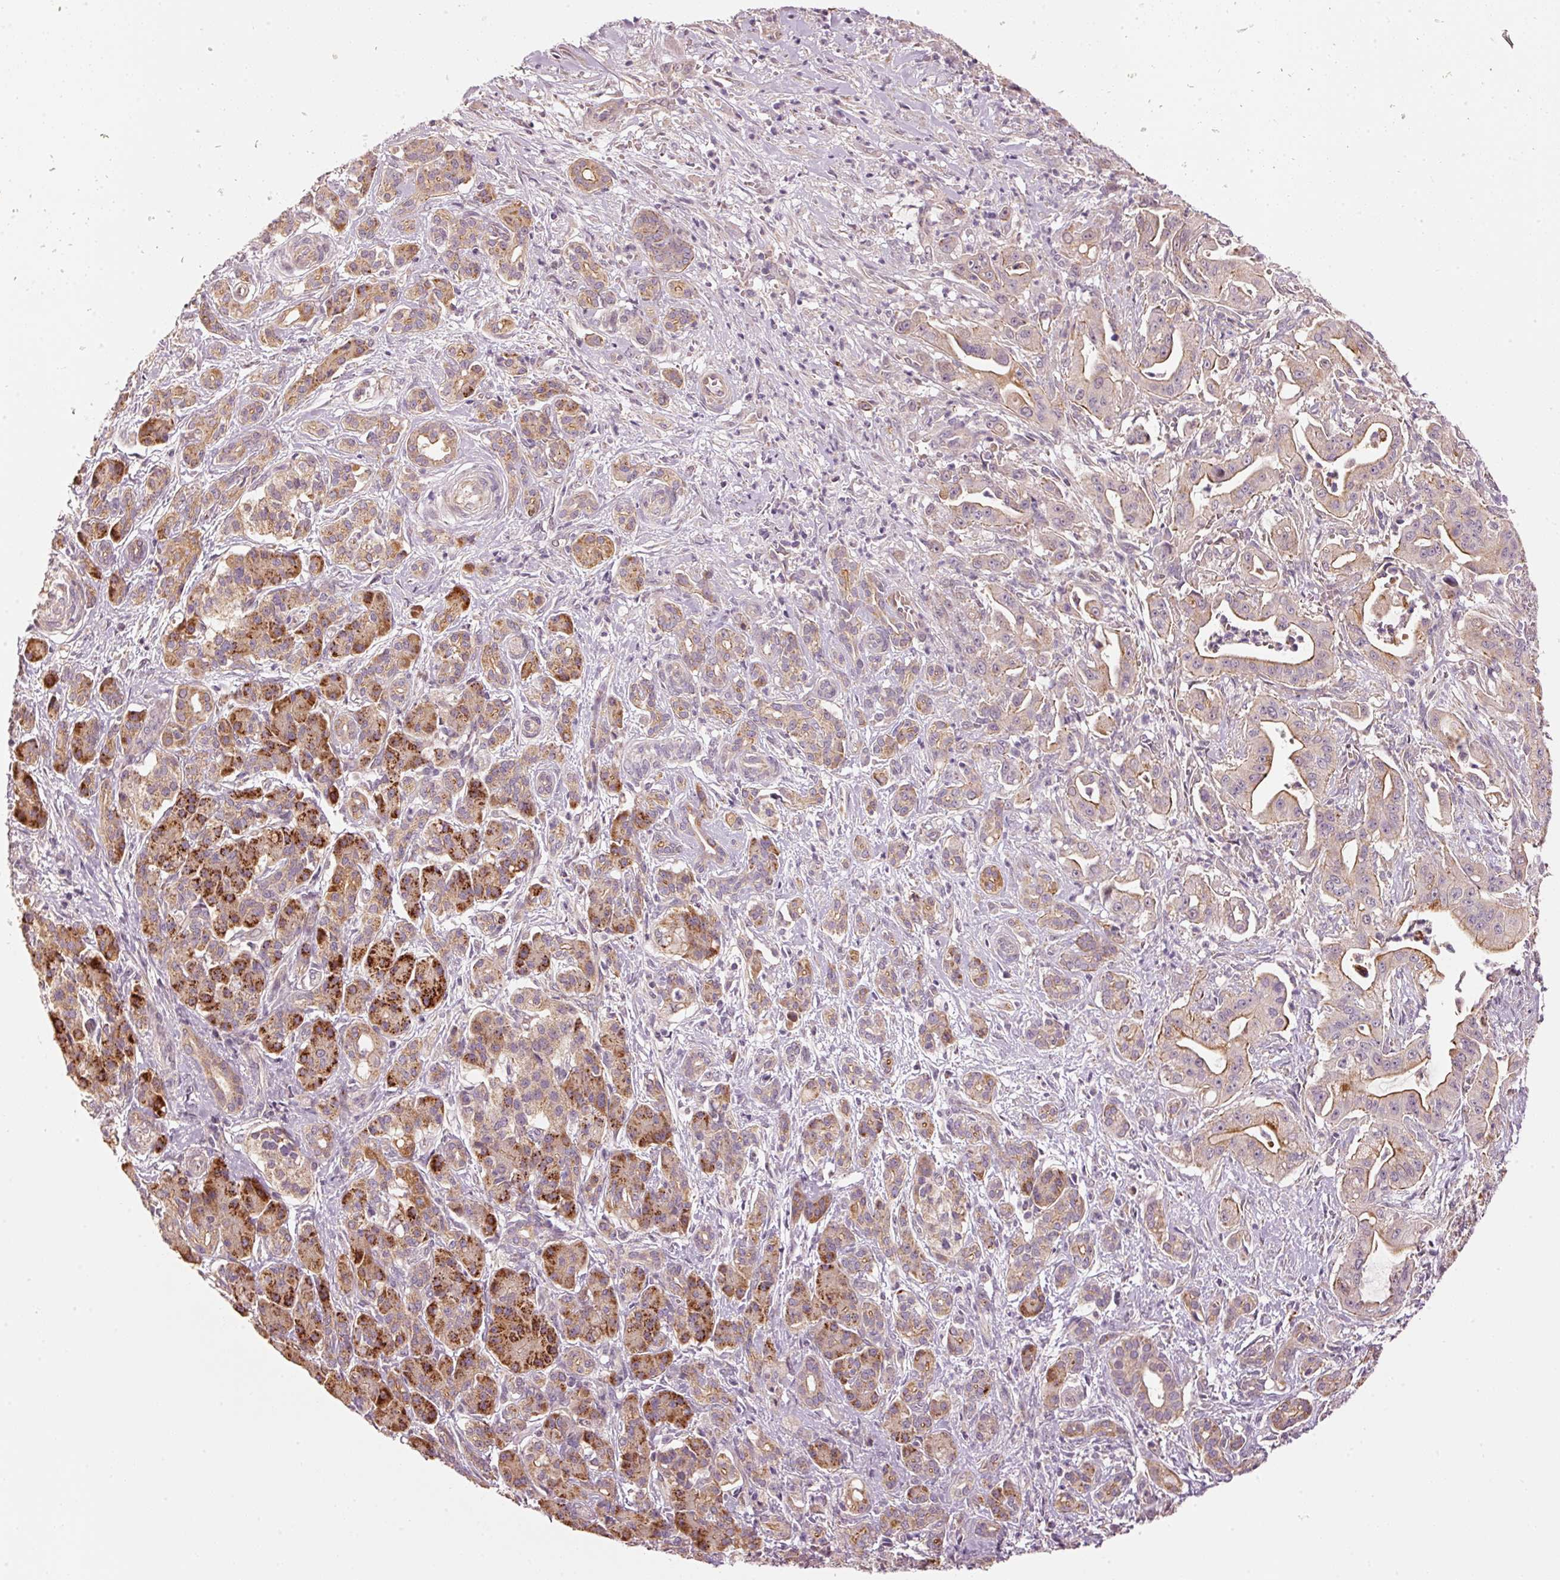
{"staining": {"intensity": "moderate", "quantity": "25%-75%", "location": "cytoplasmic/membranous"}, "tissue": "pancreatic cancer", "cell_type": "Tumor cells", "image_type": "cancer", "snomed": [{"axis": "morphology", "description": "Adenocarcinoma, NOS"}, {"axis": "topography", "description": "Pancreas"}], "caption": "Pancreatic cancer stained for a protein exhibits moderate cytoplasmic/membranous positivity in tumor cells.", "gene": "ARHGAP22", "patient": {"sex": "male", "age": 57}}